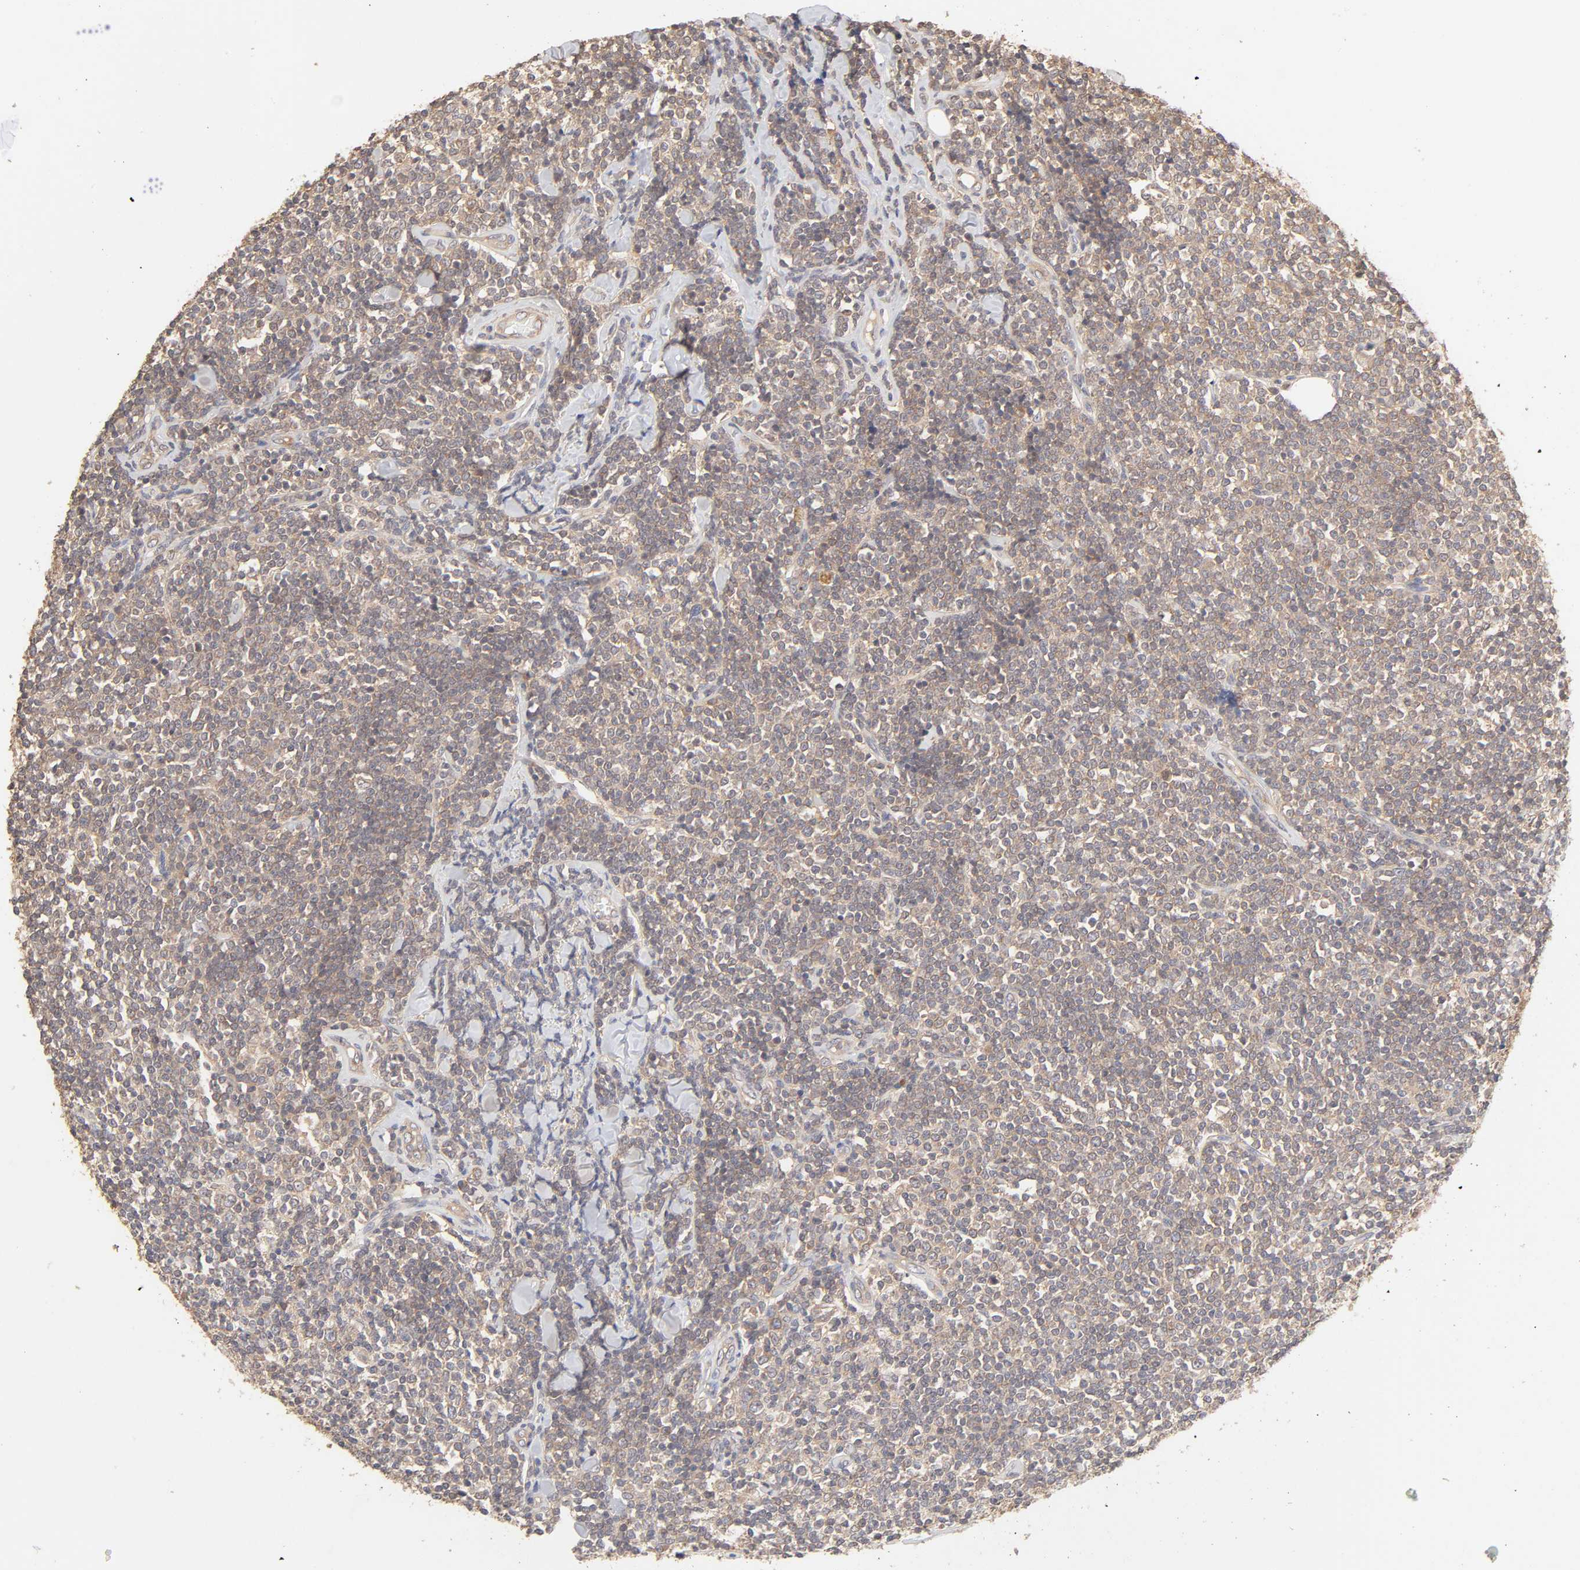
{"staining": {"intensity": "negative", "quantity": "none", "location": "none"}, "tissue": "lymphoma", "cell_type": "Tumor cells", "image_type": "cancer", "snomed": [{"axis": "morphology", "description": "Malignant lymphoma, non-Hodgkin's type, Low grade"}, {"axis": "topography", "description": "Soft tissue"}], "caption": "Protein analysis of malignant lymphoma, non-Hodgkin's type (low-grade) demonstrates no significant positivity in tumor cells.", "gene": "AP1G2", "patient": {"sex": "male", "age": 92}}